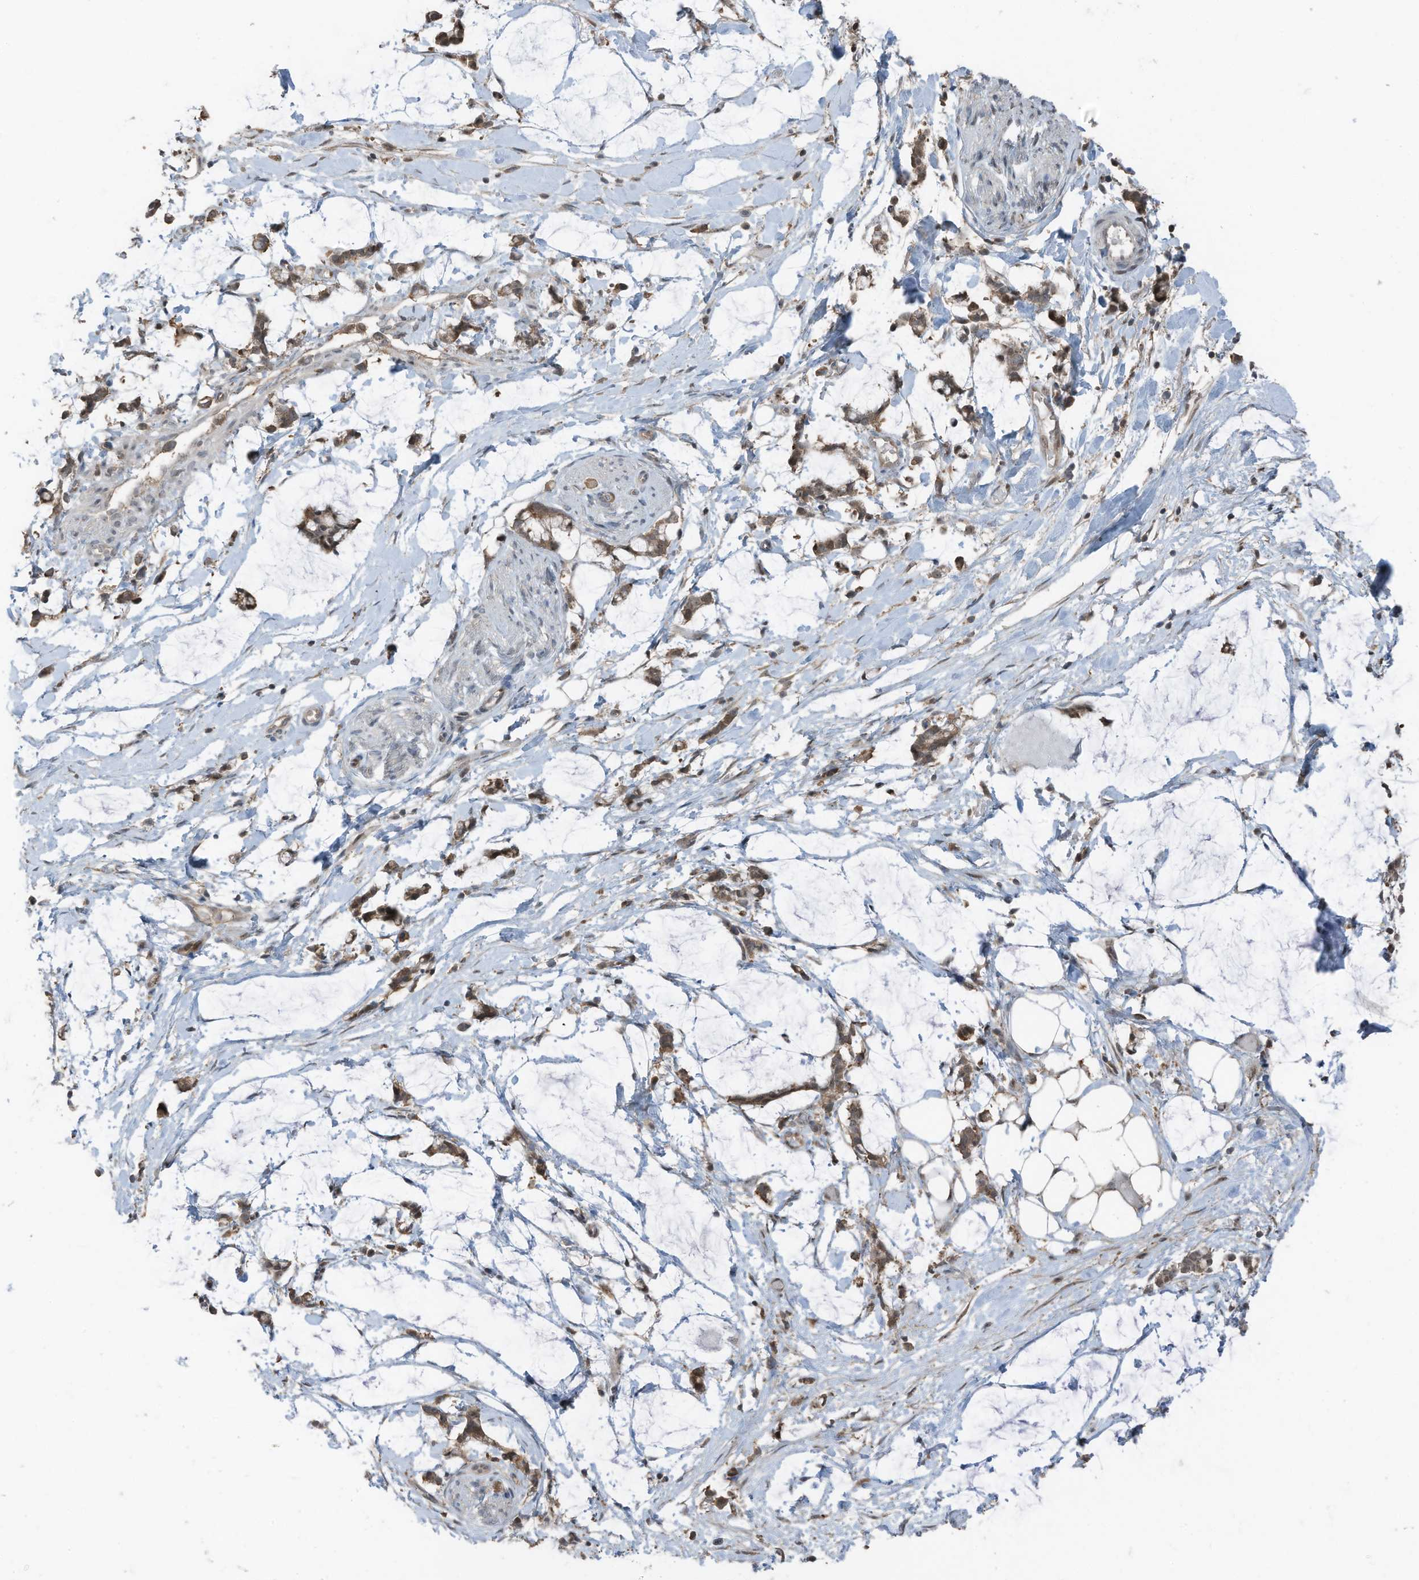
{"staining": {"intensity": "weak", "quantity": ">75%", "location": "cytoplasmic/membranous,nuclear"}, "tissue": "adipose tissue", "cell_type": "Adipocytes", "image_type": "normal", "snomed": [{"axis": "morphology", "description": "Normal tissue, NOS"}, {"axis": "morphology", "description": "Adenocarcinoma, NOS"}, {"axis": "topography", "description": "Colon"}, {"axis": "topography", "description": "Peripheral nerve tissue"}], "caption": "Immunohistochemistry micrograph of normal adipose tissue stained for a protein (brown), which exhibits low levels of weak cytoplasmic/membranous,nuclear staining in approximately >75% of adipocytes.", "gene": "TXNDC9", "patient": {"sex": "male", "age": 14}}